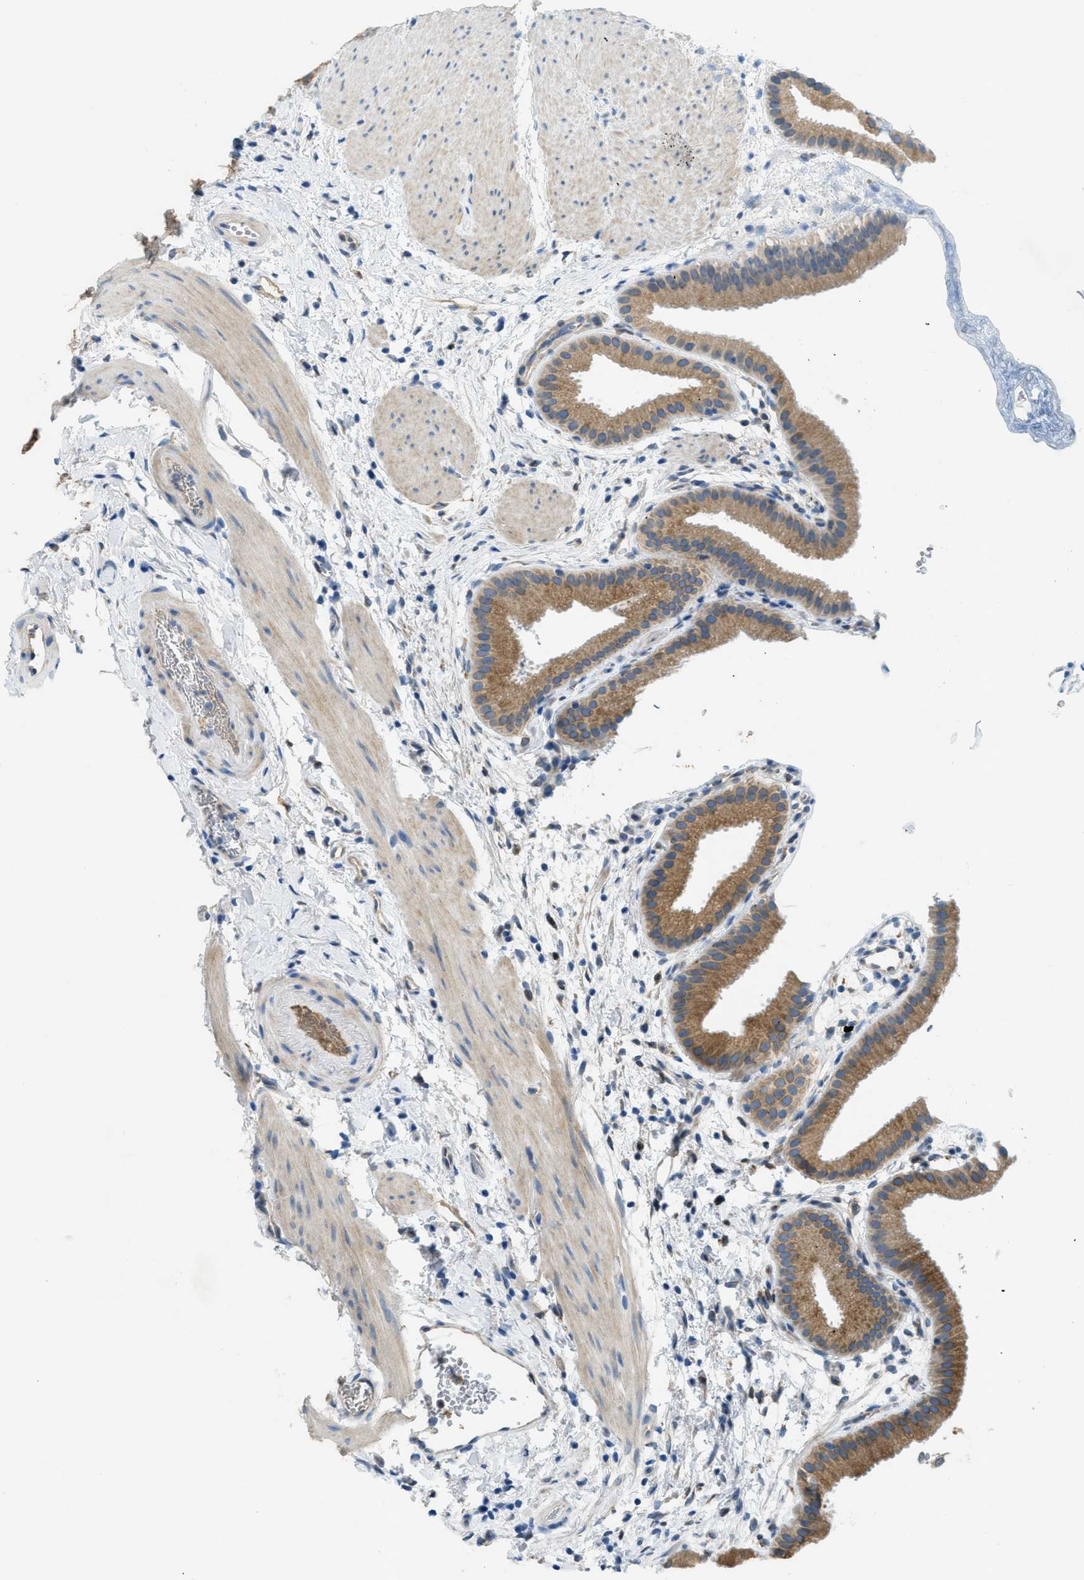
{"staining": {"intensity": "moderate", "quantity": ">75%", "location": "cytoplasmic/membranous"}, "tissue": "gallbladder", "cell_type": "Glandular cells", "image_type": "normal", "snomed": [{"axis": "morphology", "description": "Normal tissue, NOS"}, {"axis": "topography", "description": "Gallbladder"}], "caption": "The image exhibits staining of unremarkable gallbladder, revealing moderate cytoplasmic/membranous protein positivity (brown color) within glandular cells. (IHC, brightfield microscopy, high magnification).", "gene": "MPDU1", "patient": {"sex": "female", "age": 64}}